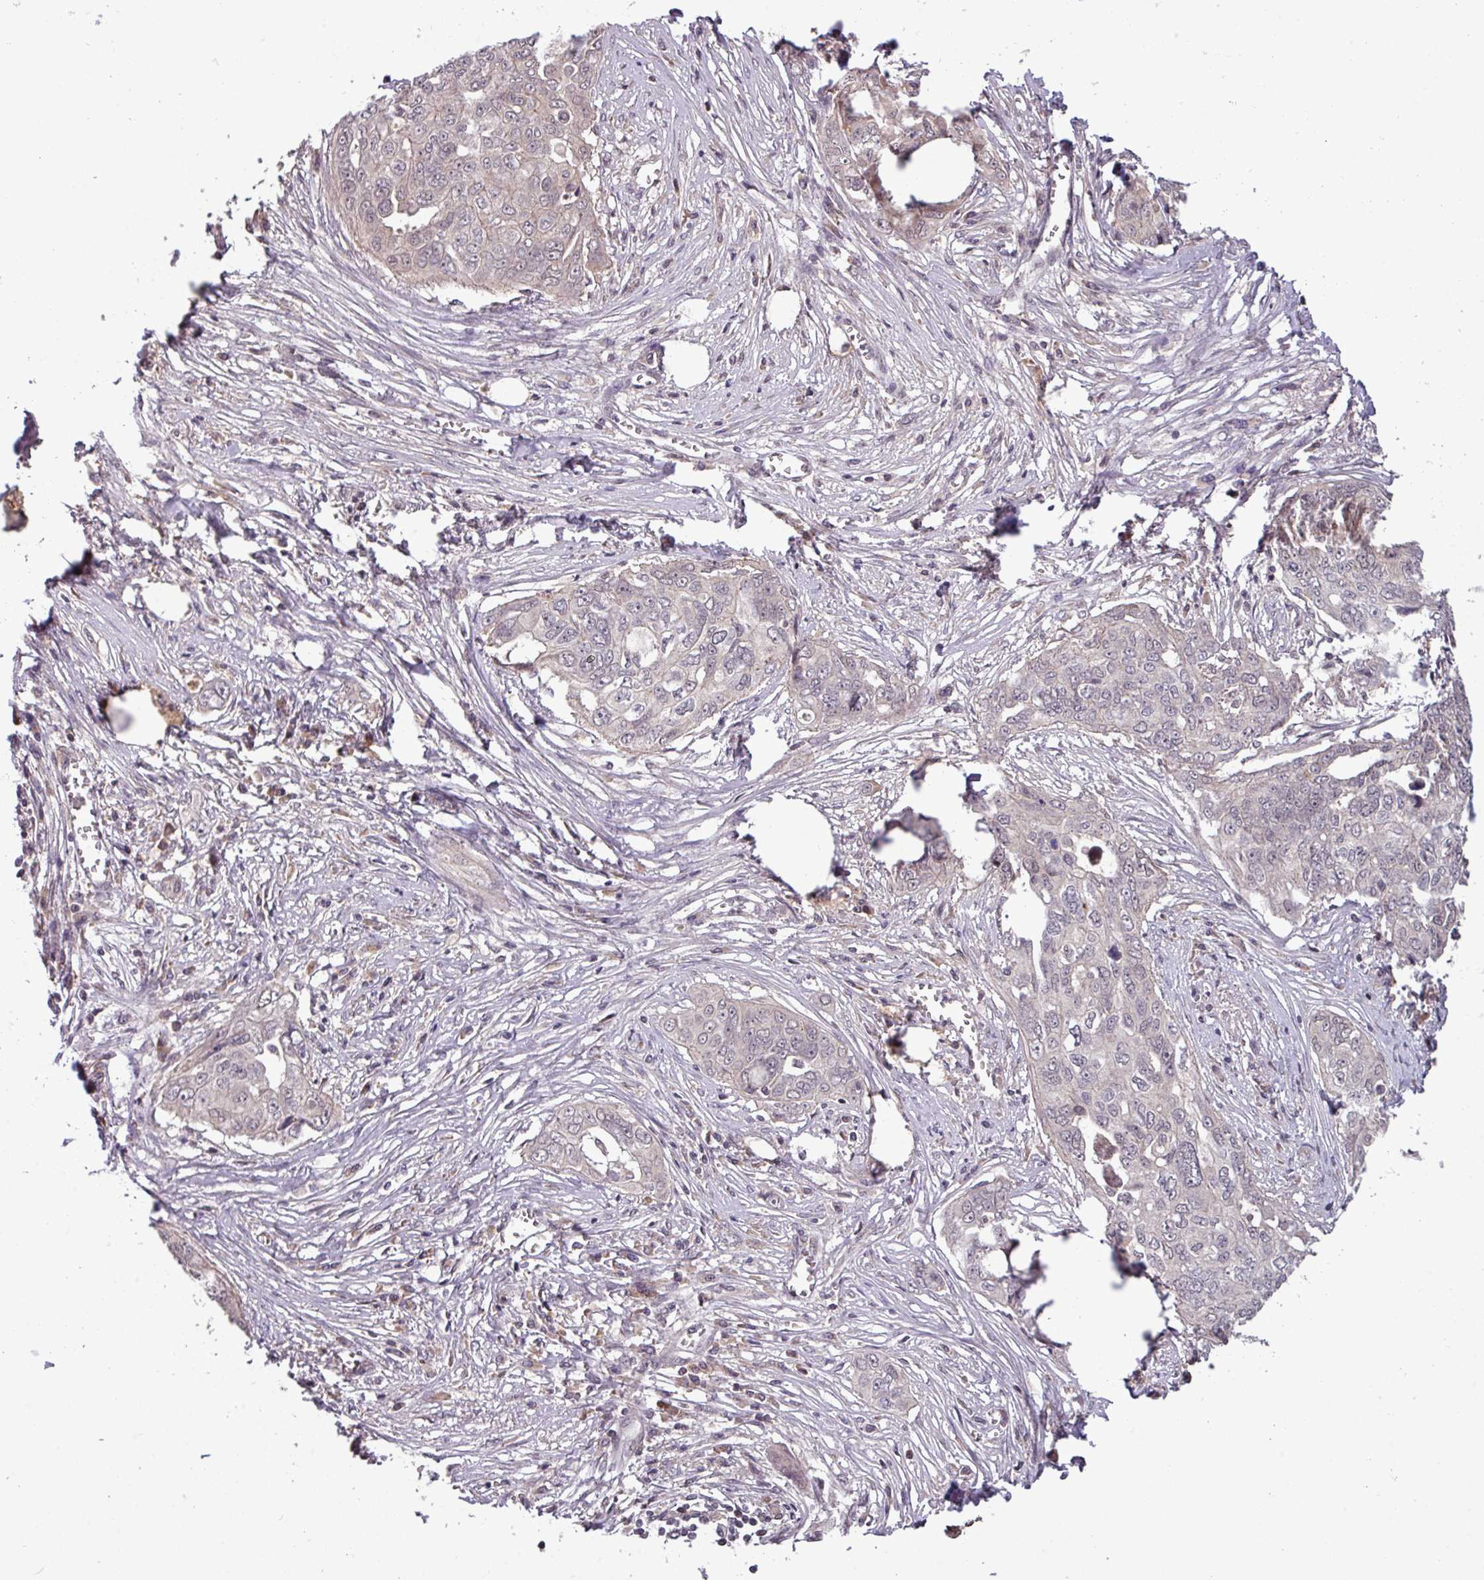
{"staining": {"intensity": "negative", "quantity": "none", "location": "none"}, "tissue": "ovarian cancer", "cell_type": "Tumor cells", "image_type": "cancer", "snomed": [{"axis": "morphology", "description": "Carcinoma, endometroid"}, {"axis": "topography", "description": "Ovary"}], "caption": "Tumor cells show no significant protein positivity in endometroid carcinoma (ovarian). (Stains: DAB immunohistochemistry (IHC) with hematoxylin counter stain, Microscopy: brightfield microscopy at high magnification).", "gene": "NOB1", "patient": {"sex": "female", "age": 70}}